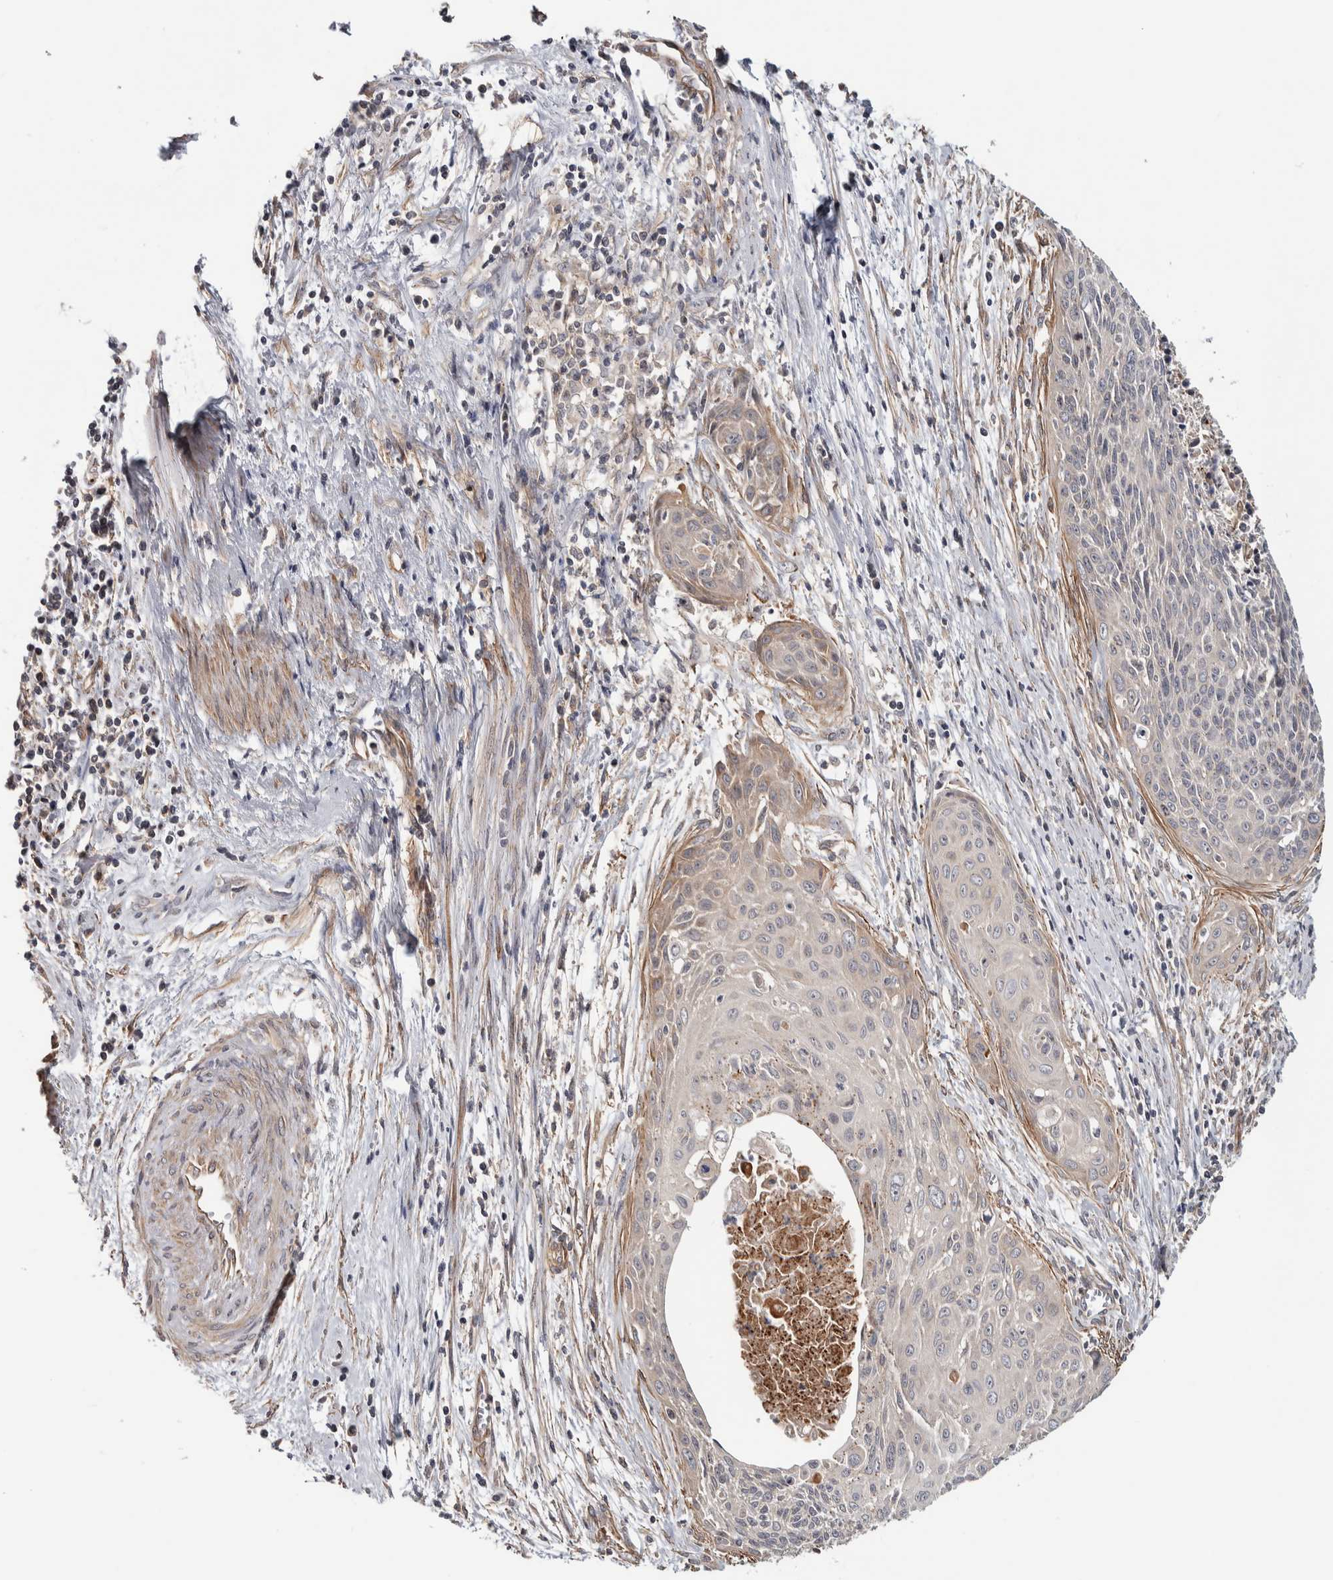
{"staining": {"intensity": "weak", "quantity": "25%-75%", "location": "cytoplasmic/membranous"}, "tissue": "cervical cancer", "cell_type": "Tumor cells", "image_type": "cancer", "snomed": [{"axis": "morphology", "description": "Squamous cell carcinoma, NOS"}, {"axis": "topography", "description": "Cervix"}], "caption": "An IHC micrograph of tumor tissue is shown. Protein staining in brown highlights weak cytoplasmic/membranous positivity in squamous cell carcinoma (cervical) within tumor cells.", "gene": "CHMP4C", "patient": {"sex": "female", "age": 55}}